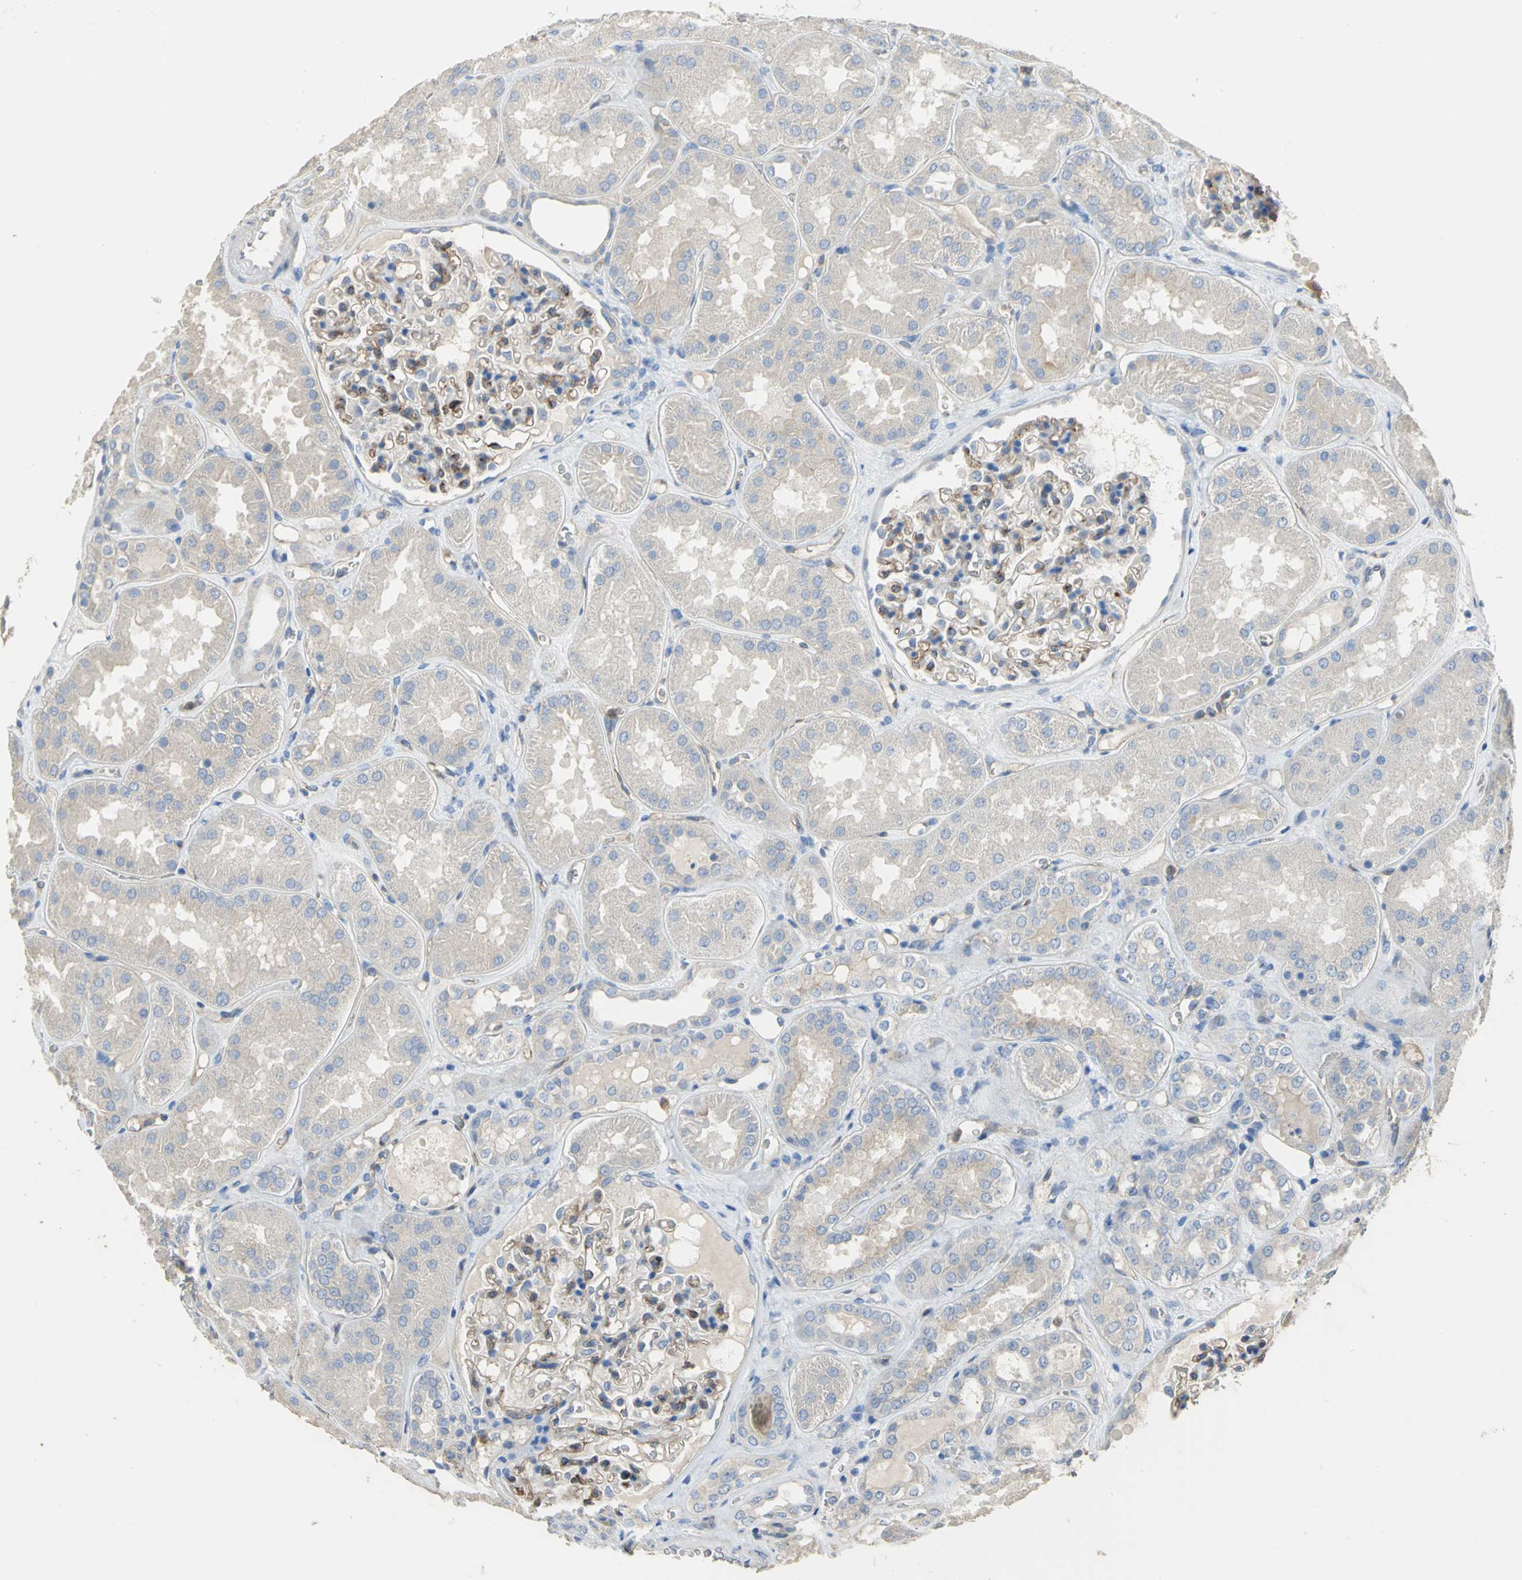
{"staining": {"intensity": "moderate", "quantity": "25%-75%", "location": "cytoplasmic/membranous"}, "tissue": "kidney", "cell_type": "Cells in glomeruli", "image_type": "normal", "snomed": [{"axis": "morphology", "description": "Normal tissue, NOS"}, {"axis": "topography", "description": "Kidney"}], "caption": "This histopathology image demonstrates immunohistochemistry staining of normal human kidney, with medium moderate cytoplasmic/membranous positivity in about 25%-75% of cells in glomeruli.", "gene": "DLGAP5", "patient": {"sex": "female", "age": 56}}